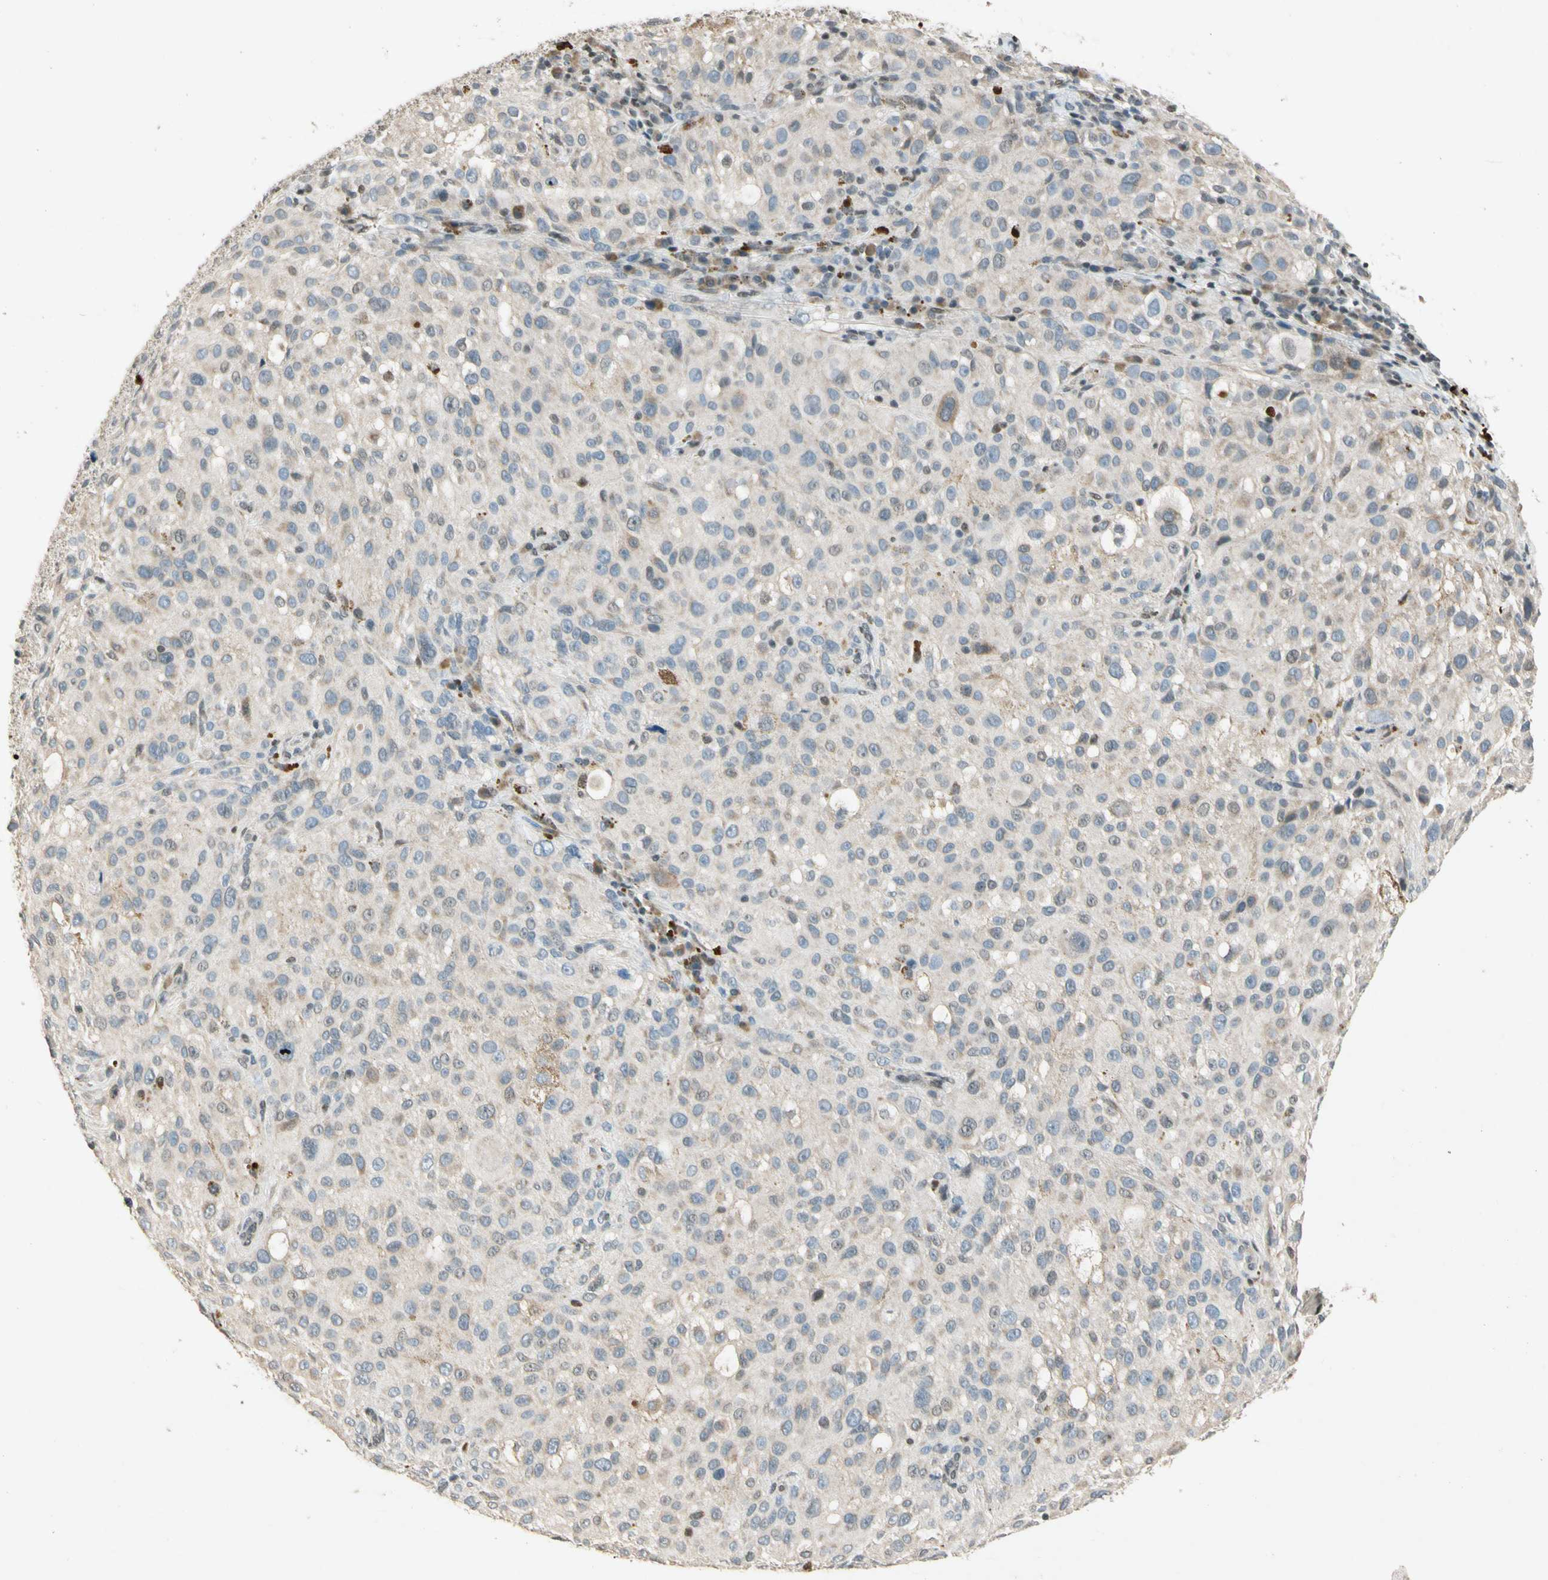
{"staining": {"intensity": "weak", "quantity": "25%-75%", "location": "cytoplasmic/membranous"}, "tissue": "melanoma", "cell_type": "Tumor cells", "image_type": "cancer", "snomed": [{"axis": "morphology", "description": "Necrosis, NOS"}, {"axis": "morphology", "description": "Malignant melanoma, NOS"}, {"axis": "topography", "description": "Skin"}], "caption": "The immunohistochemical stain highlights weak cytoplasmic/membranous expression in tumor cells of malignant melanoma tissue.", "gene": "ZBTB4", "patient": {"sex": "female", "age": 87}}